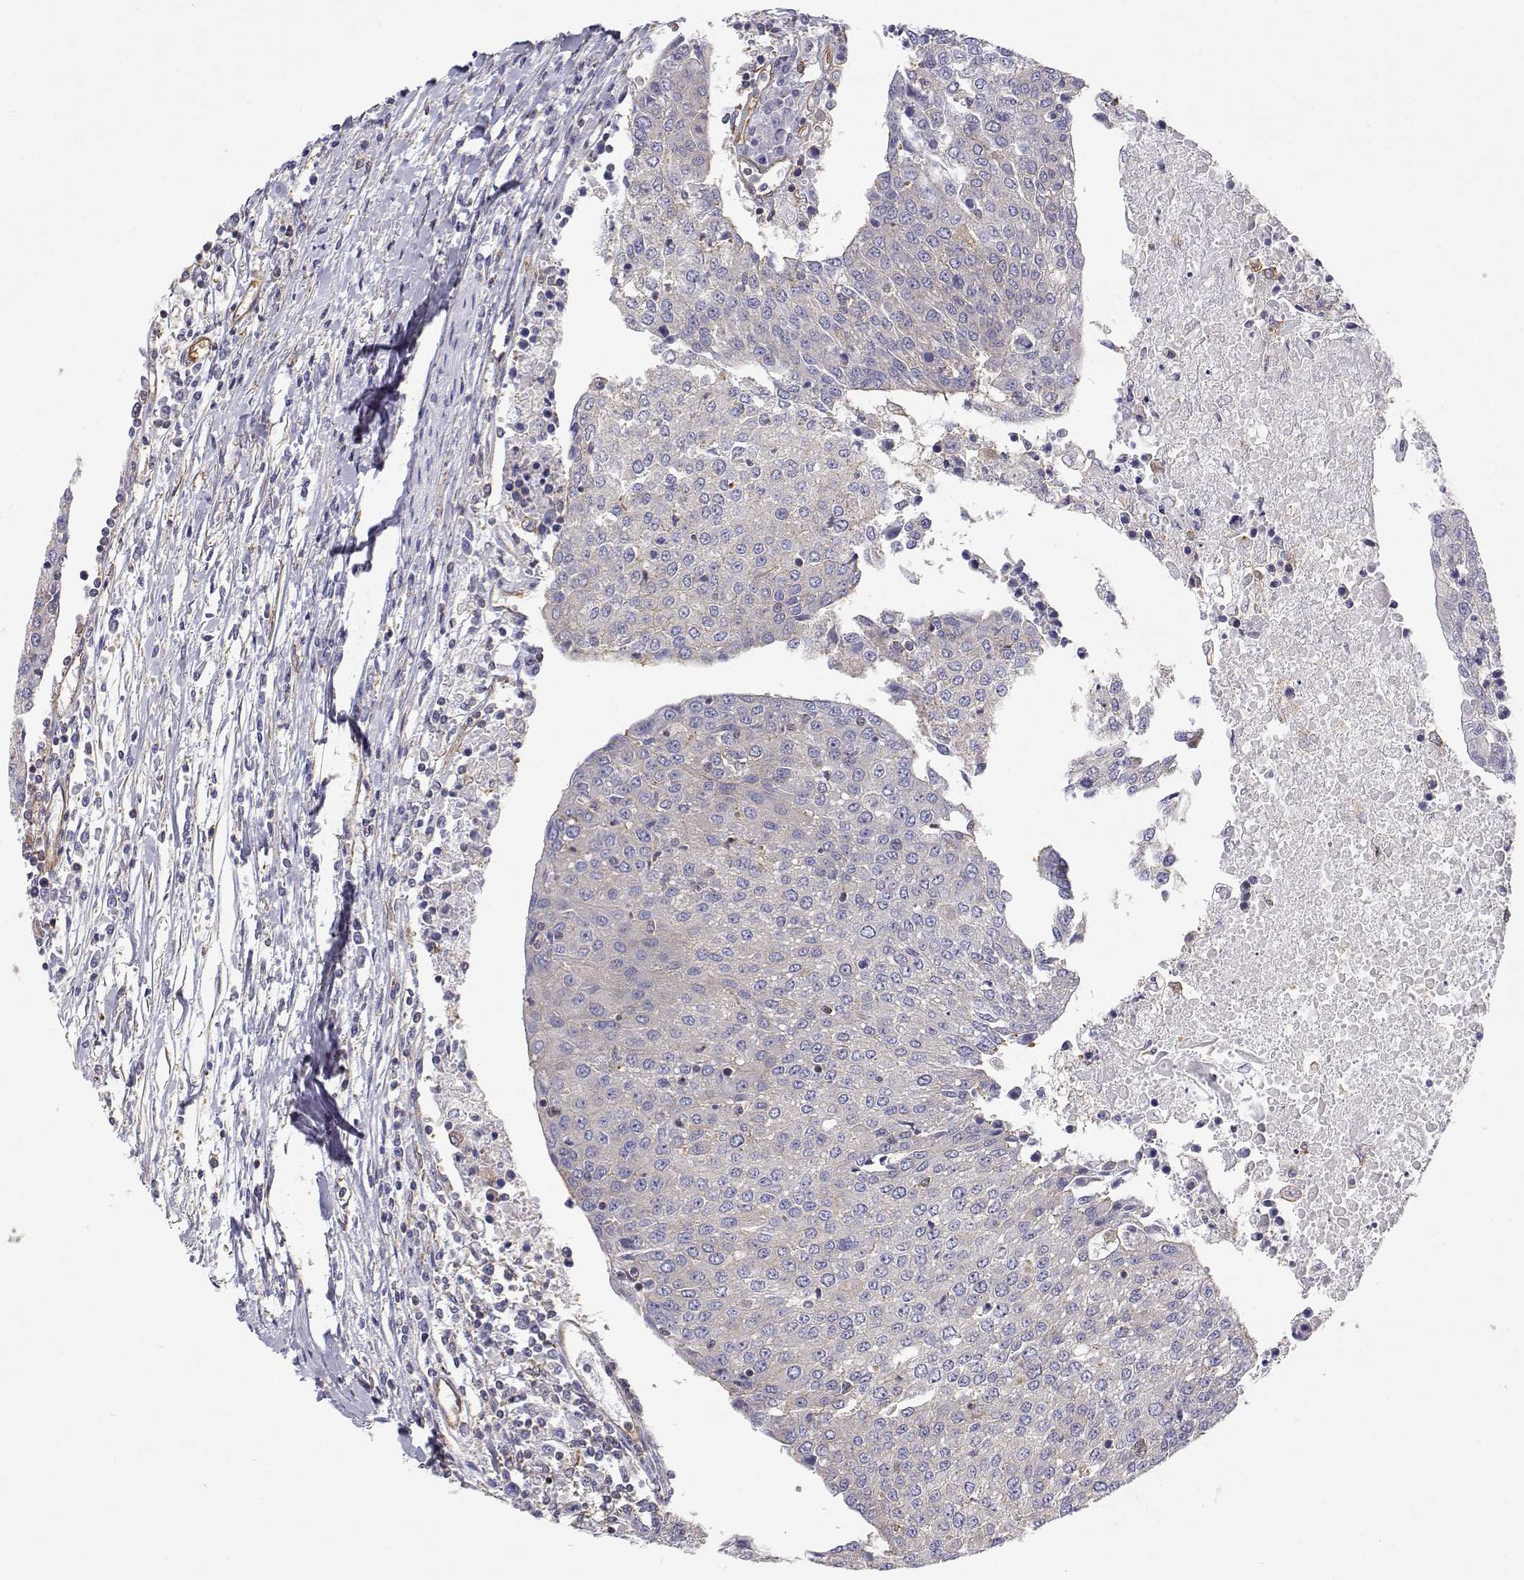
{"staining": {"intensity": "negative", "quantity": "none", "location": "none"}, "tissue": "urothelial cancer", "cell_type": "Tumor cells", "image_type": "cancer", "snomed": [{"axis": "morphology", "description": "Urothelial carcinoma, High grade"}, {"axis": "topography", "description": "Urinary bladder"}], "caption": "Urothelial carcinoma (high-grade) was stained to show a protein in brown. There is no significant staining in tumor cells.", "gene": "MYH9", "patient": {"sex": "female", "age": 85}}